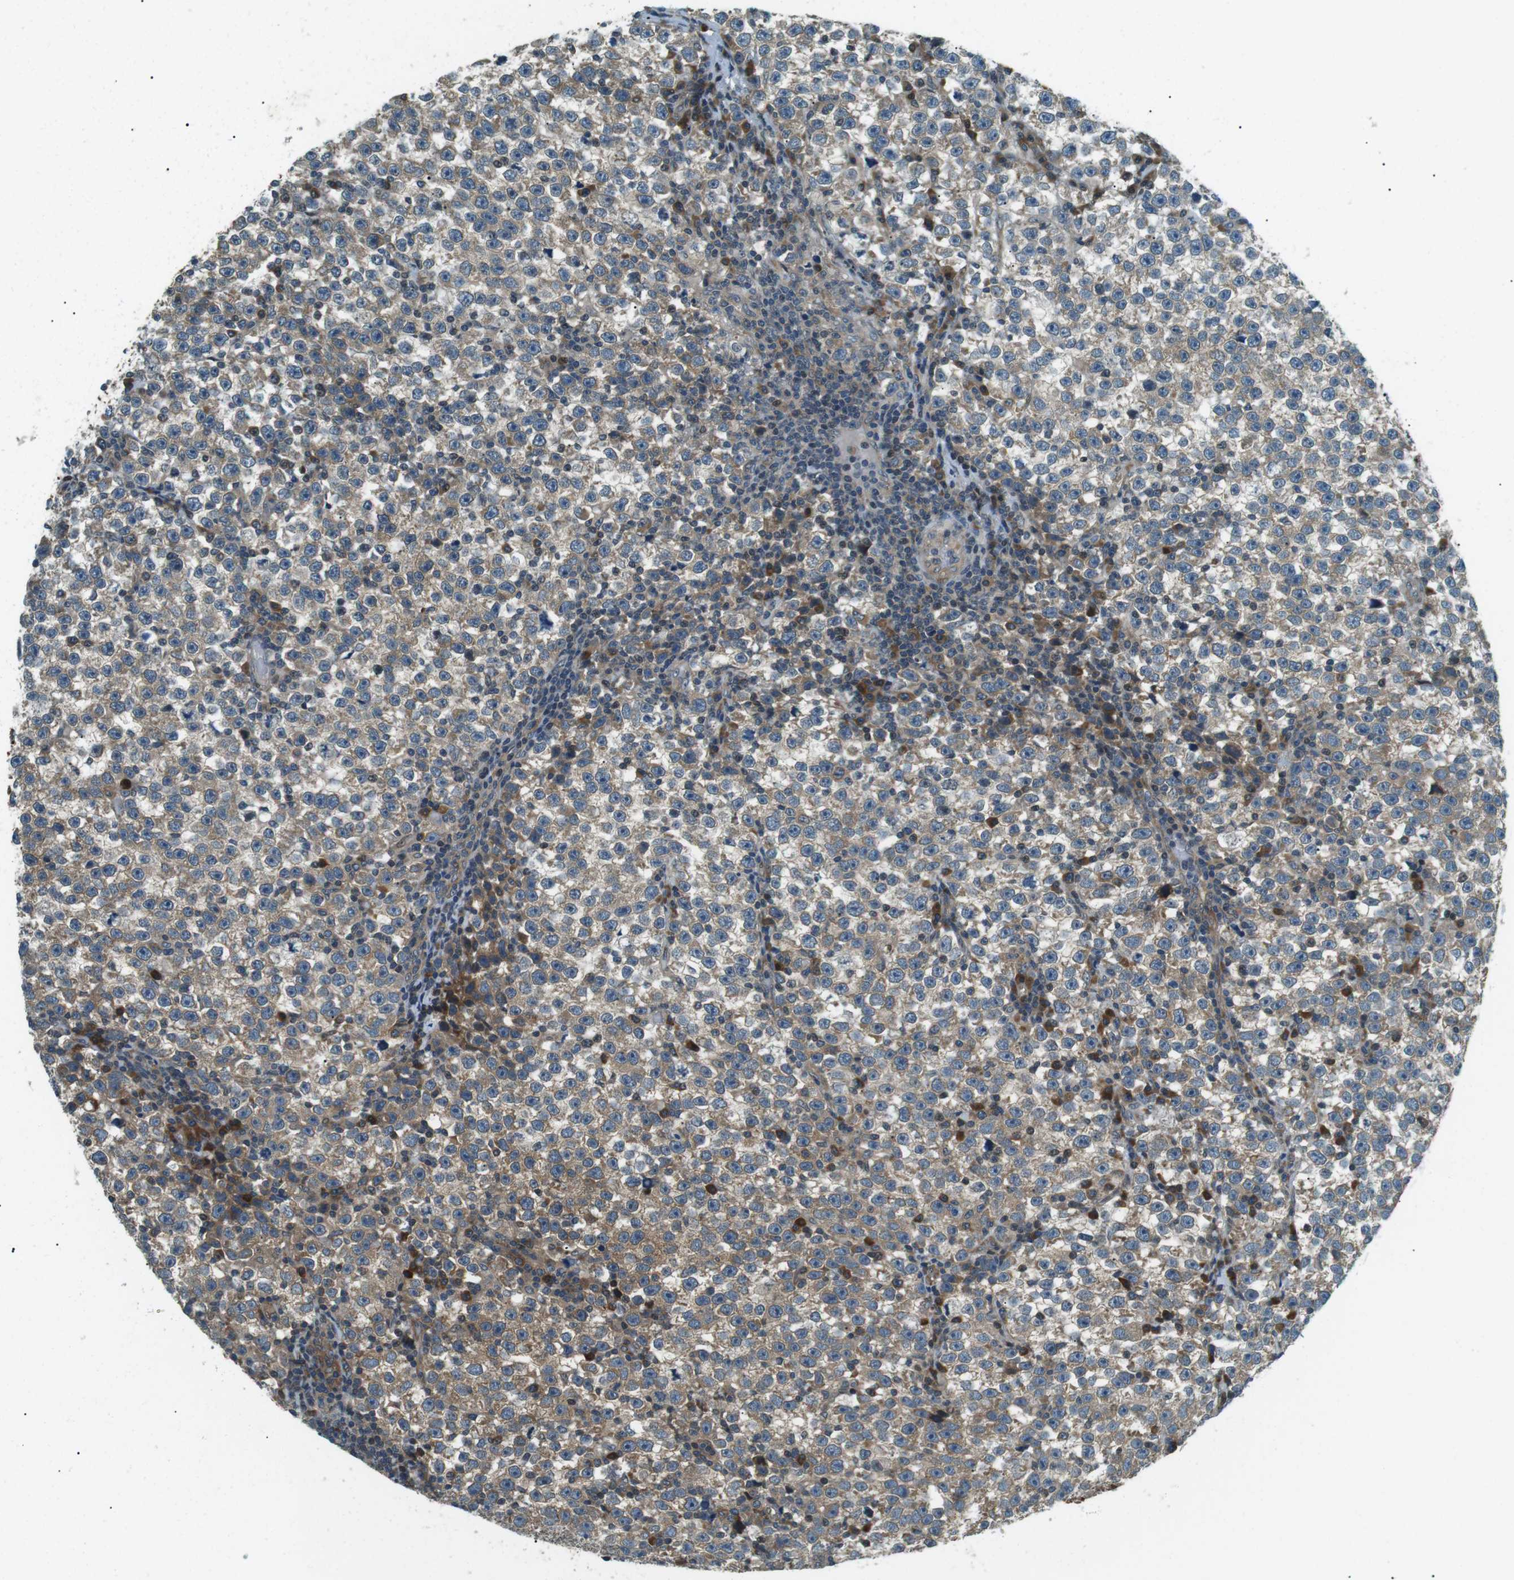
{"staining": {"intensity": "weak", "quantity": ">75%", "location": "cytoplasmic/membranous"}, "tissue": "testis cancer", "cell_type": "Tumor cells", "image_type": "cancer", "snomed": [{"axis": "morphology", "description": "Seminoma, NOS"}, {"axis": "topography", "description": "Testis"}], "caption": "Weak cytoplasmic/membranous positivity for a protein is seen in about >75% of tumor cells of seminoma (testis) using immunohistochemistry.", "gene": "TMEM74", "patient": {"sex": "male", "age": 43}}